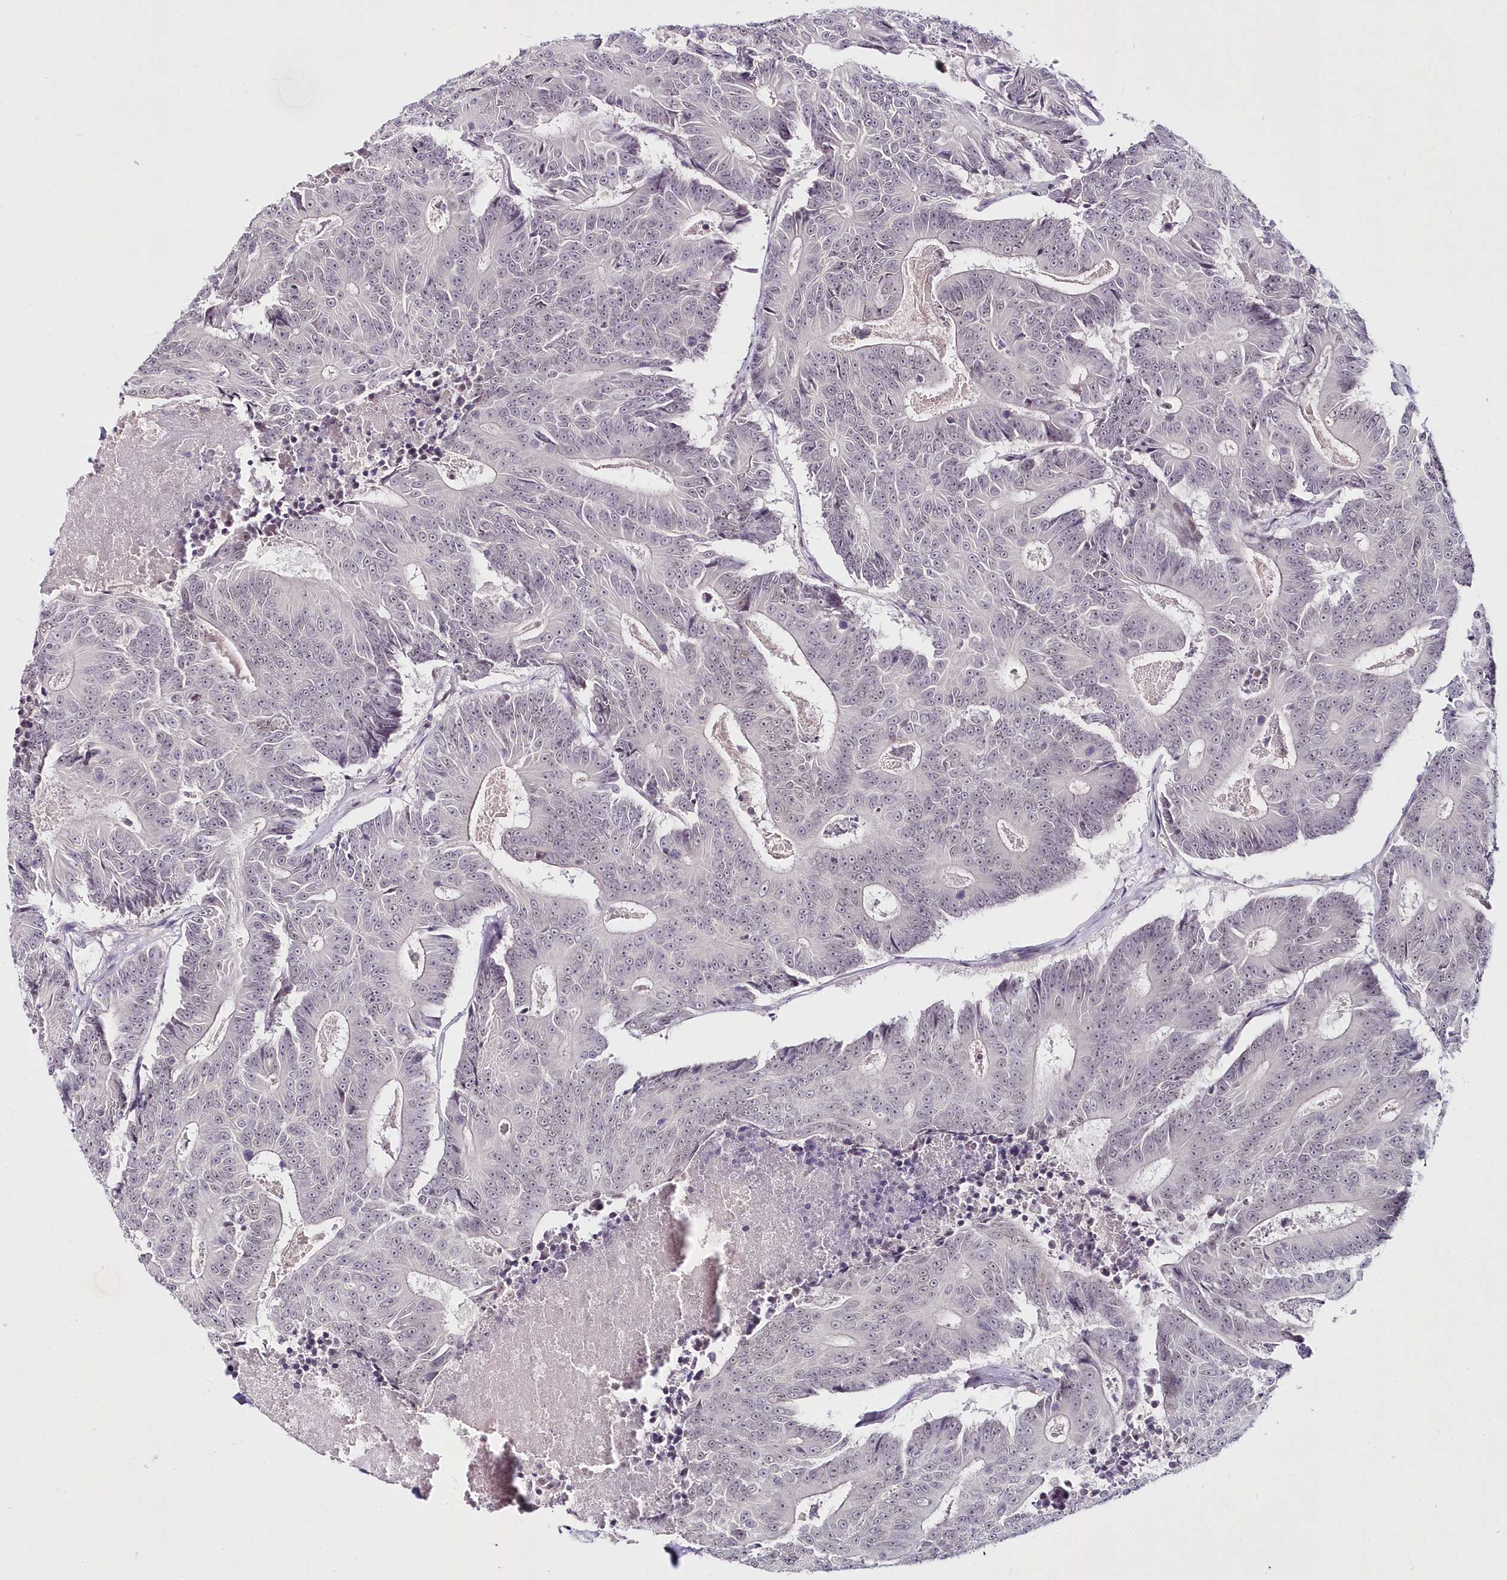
{"staining": {"intensity": "negative", "quantity": "none", "location": "none"}, "tissue": "colorectal cancer", "cell_type": "Tumor cells", "image_type": "cancer", "snomed": [{"axis": "morphology", "description": "Adenocarcinoma, NOS"}, {"axis": "topography", "description": "Colon"}], "caption": "There is no significant expression in tumor cells of colorectal cancer.", "gene": "HYCC2", "patient": {"sex": "male", "age": 83}}